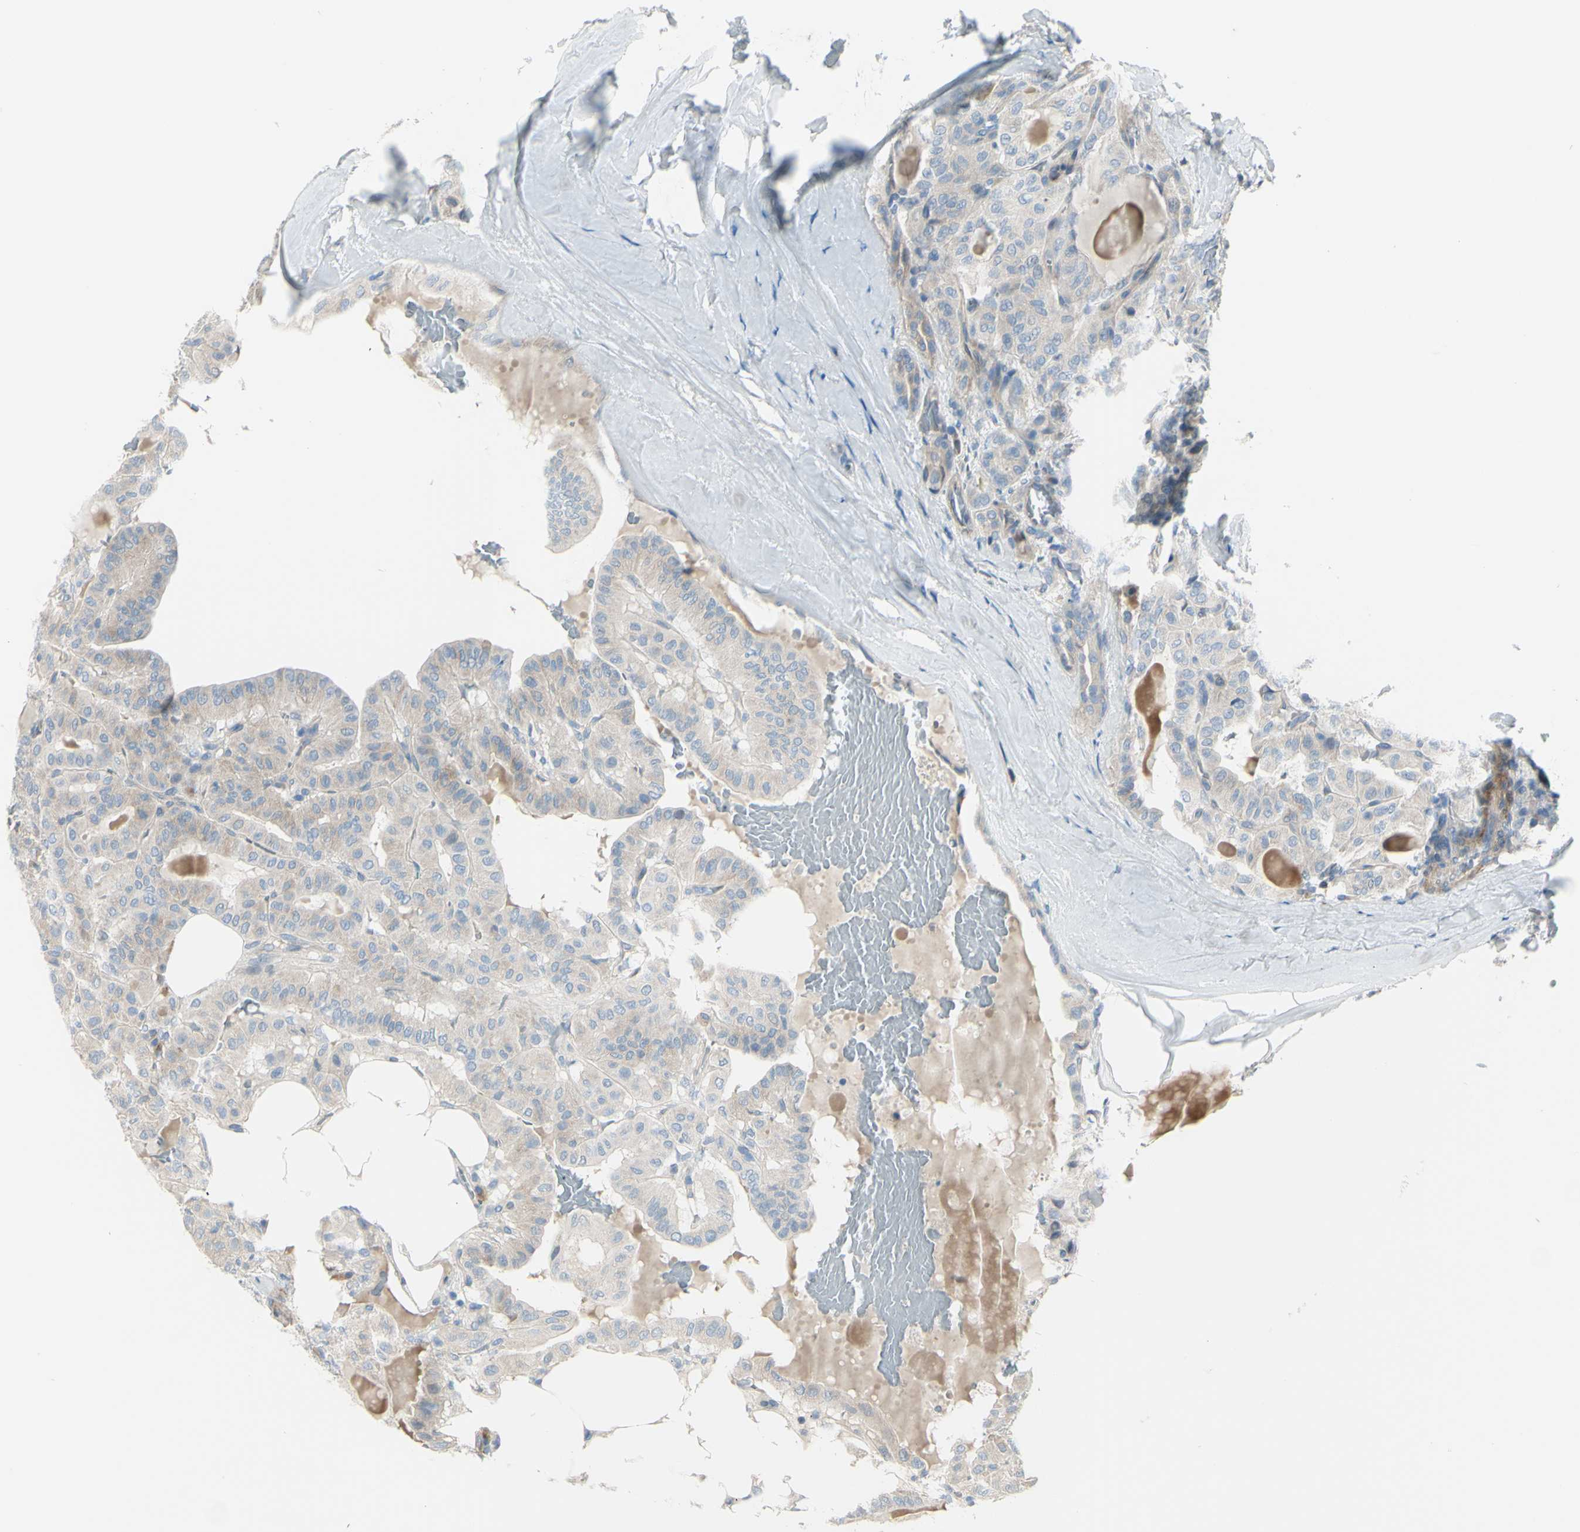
{"staining": {"intensity": "moderate", "quantity": "25%-75%", "location": "cytoplasmic/membranous"}, "tissue": "thyroid cancer", "cell_type": "Tumor cells", "image_type": "cancer", "snomed": [{"axis": "morphology", "description": "Papillary adenocarcinoma, NOS"}, {"axis": "topography", "description": "Thyroid gland"}], "caption": "IHC of thyroid papillary adenocarcinoma displays medium levels of moderate cytoplasmic/membranous staining in approximately 25%-75% of tumor cells.", "gene": "LRRK1", "patient": {"sex": "male", "age": 77}}